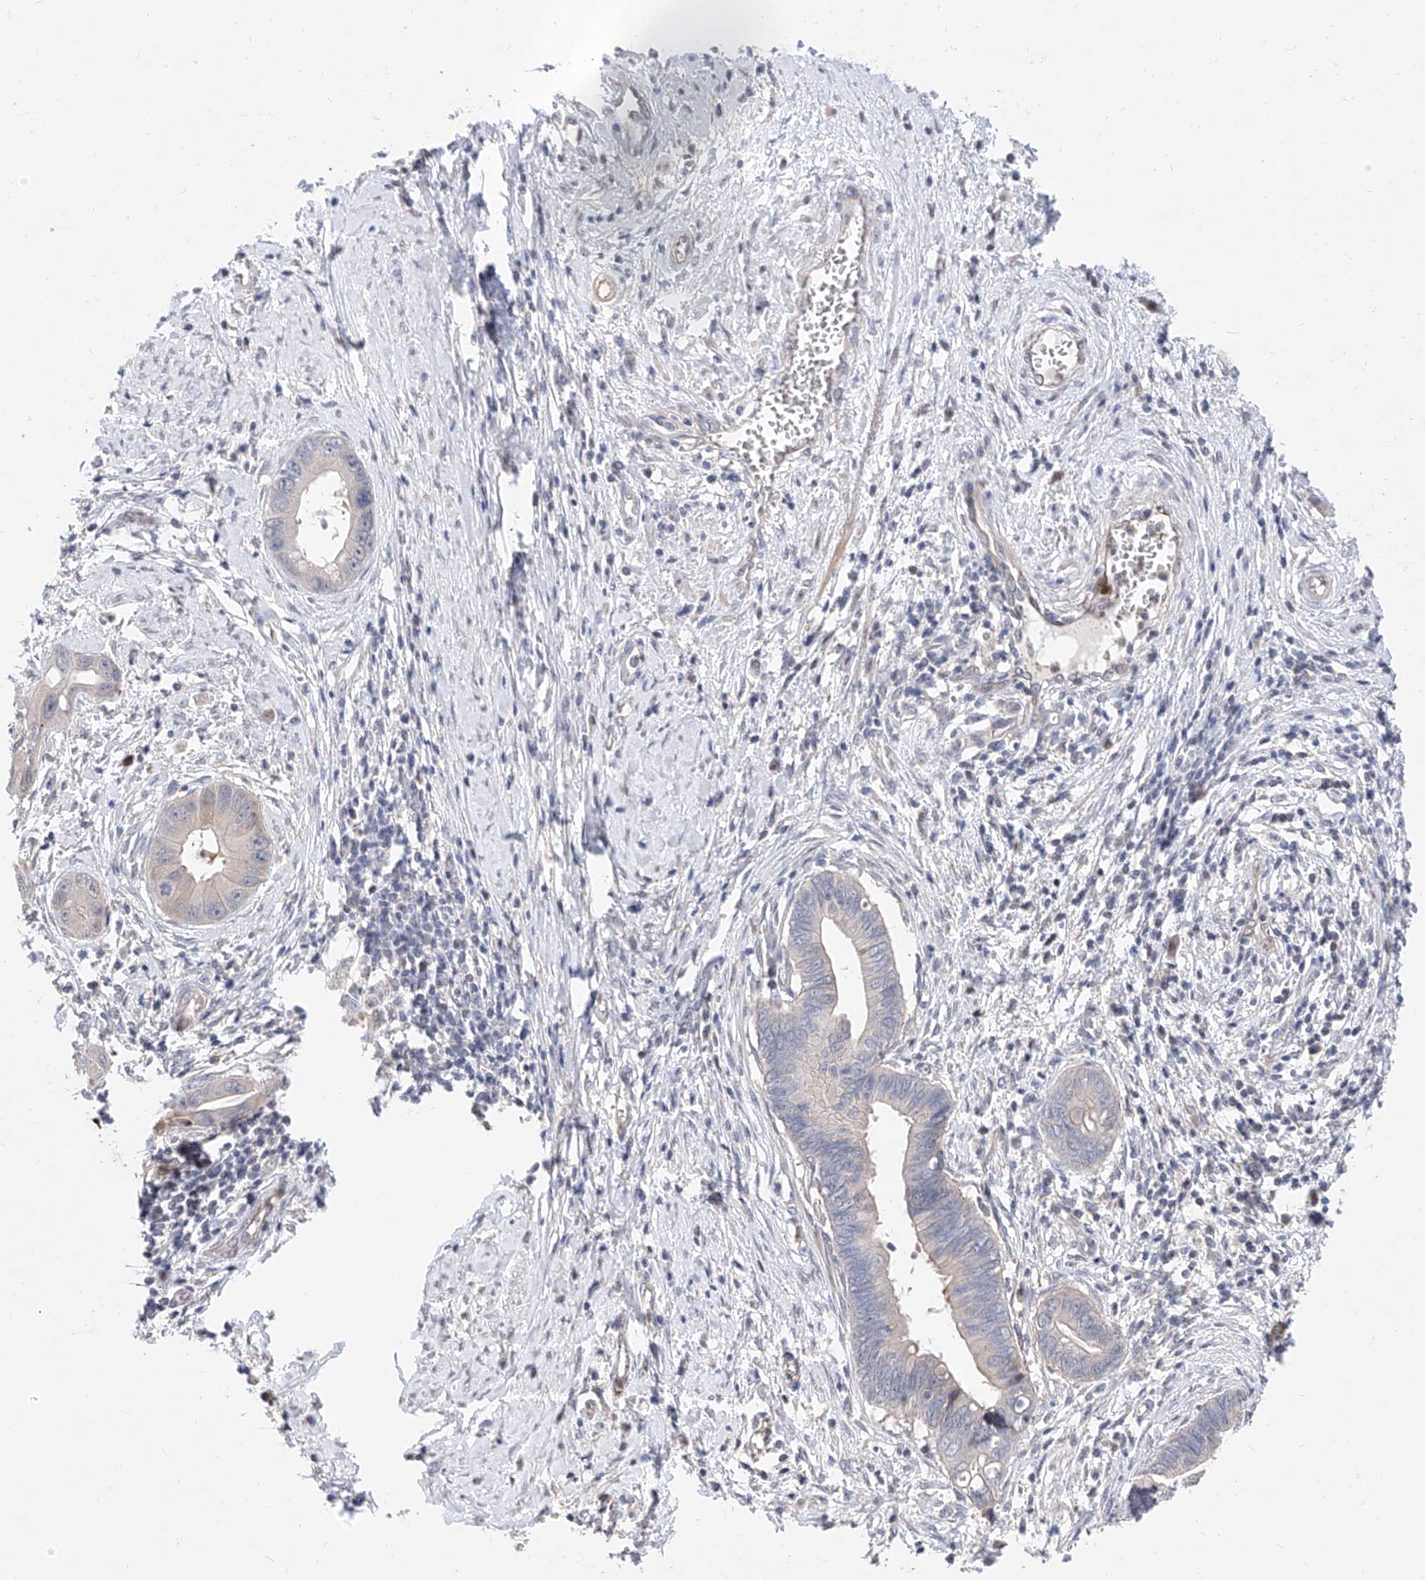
{"staining": {"intensity": "negative", "quantity": "none", "location": "none"}, "tissue": "cervical cancer", "cell_type": "Tumor cells", "image_type": "cancer", "snomed": [{"axis": "morphology", "description": "Adenocarcinoma, NOS"}, {"axis": "topography", "description": "Cervix"}], "caption": "Immunohistochemistry (IHC) histopathology image of neoplastic tissue: human cervical cancer stained with DAB (3,3'-diaminobenzidine) displays no significant protein expression in tumor cells.", "gene": "FUCA2", "patient": {"sex": "female", "age": 44}}